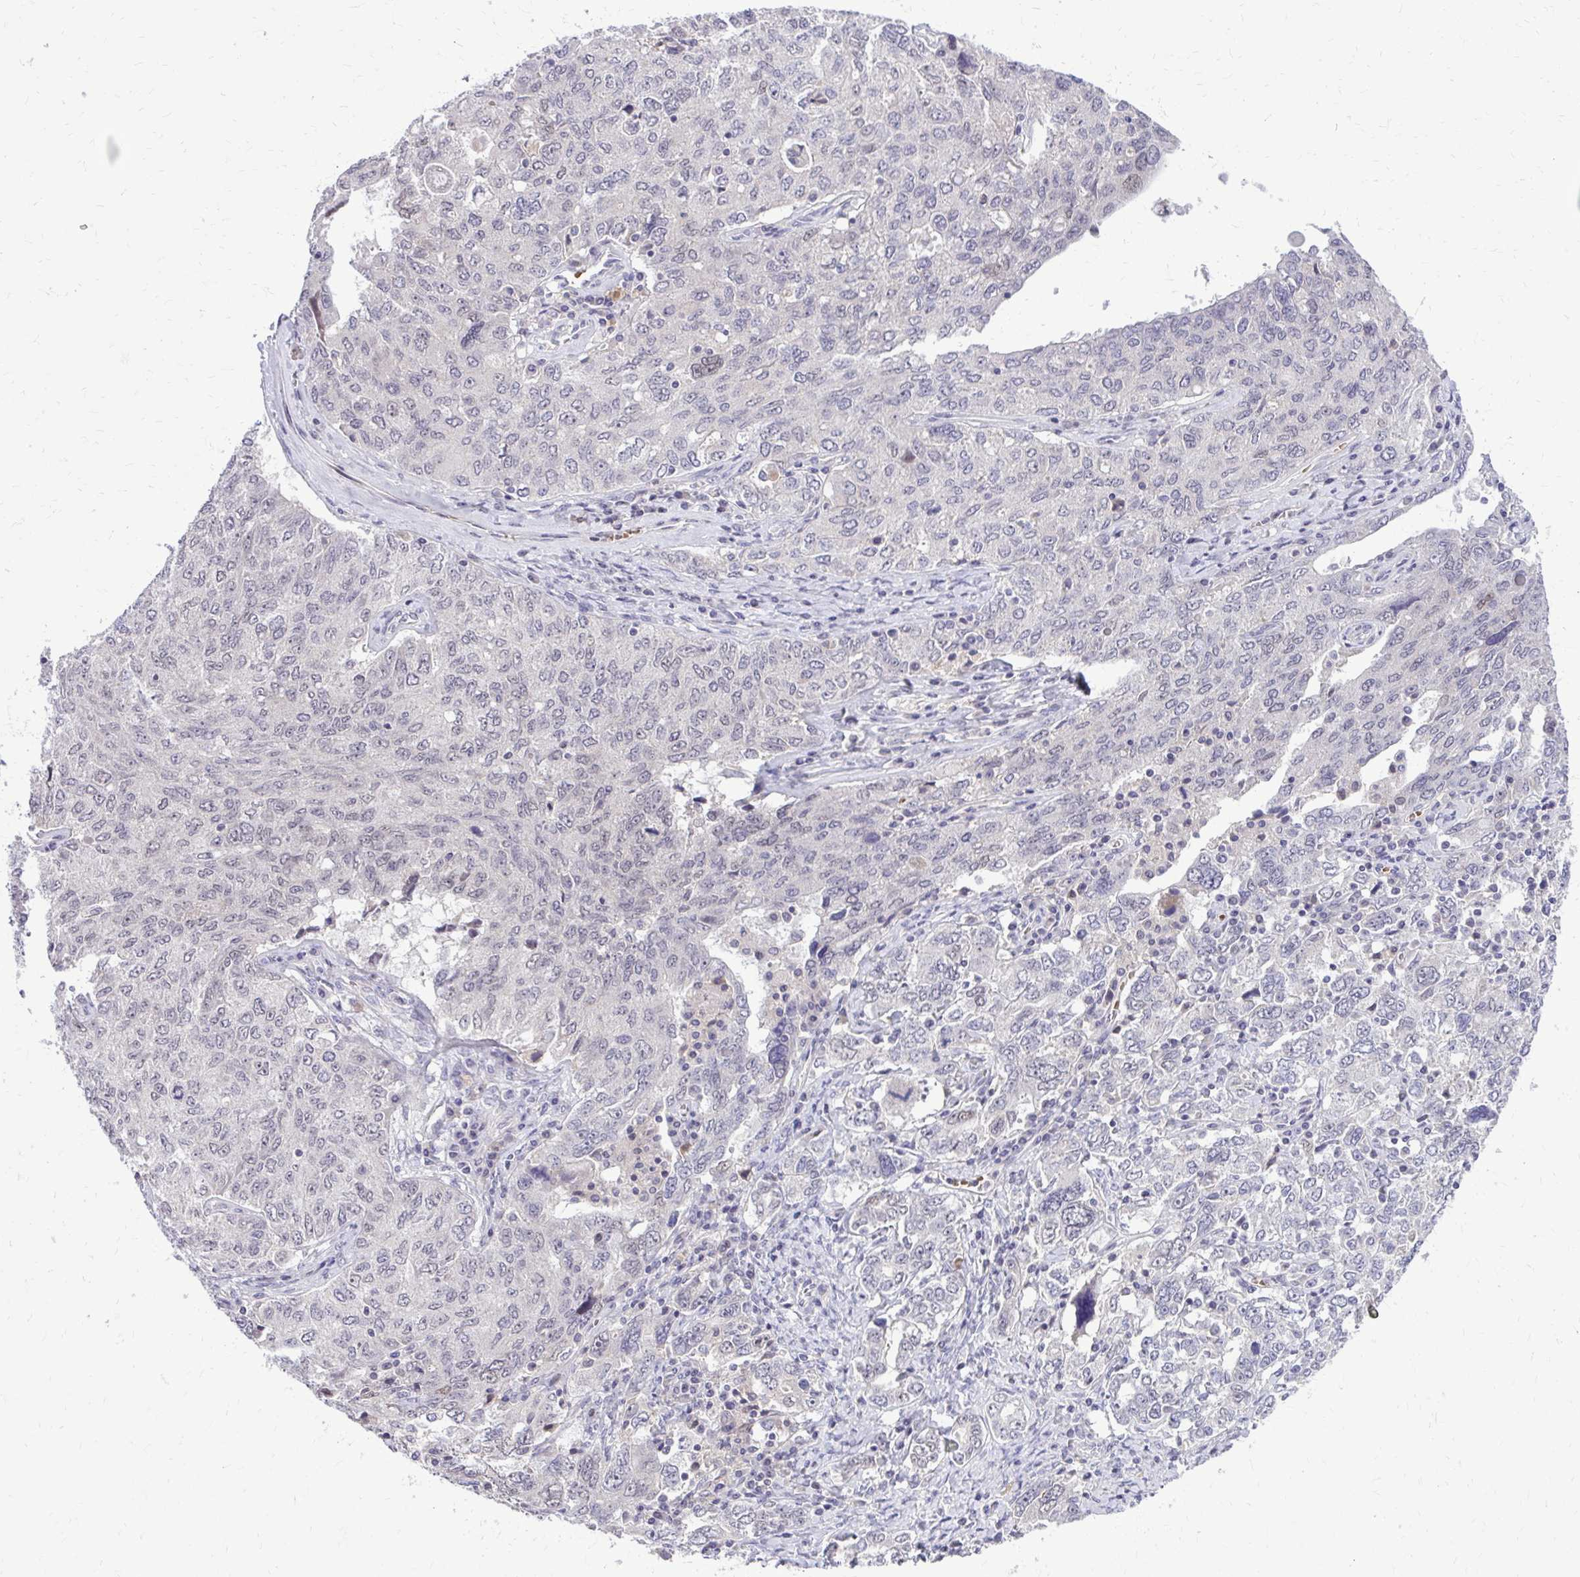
{"staining": {"intensity": "negative", "quantity": "none", "location": "none"}, "tissue": "ovarian cancer", "cell_type": "Tumor cells", "image_type": "cancer", "snomed": [{"axis": "morphology", "description": "Carcinoma, endometroid"}, {"axis": "topography", "description": "Ovary"}], "caption": "Tumor cells show no significant positivity in ovarian cancer.", "gene": "DPY19L1", "patient": {"sex": "female", "age": 62}}